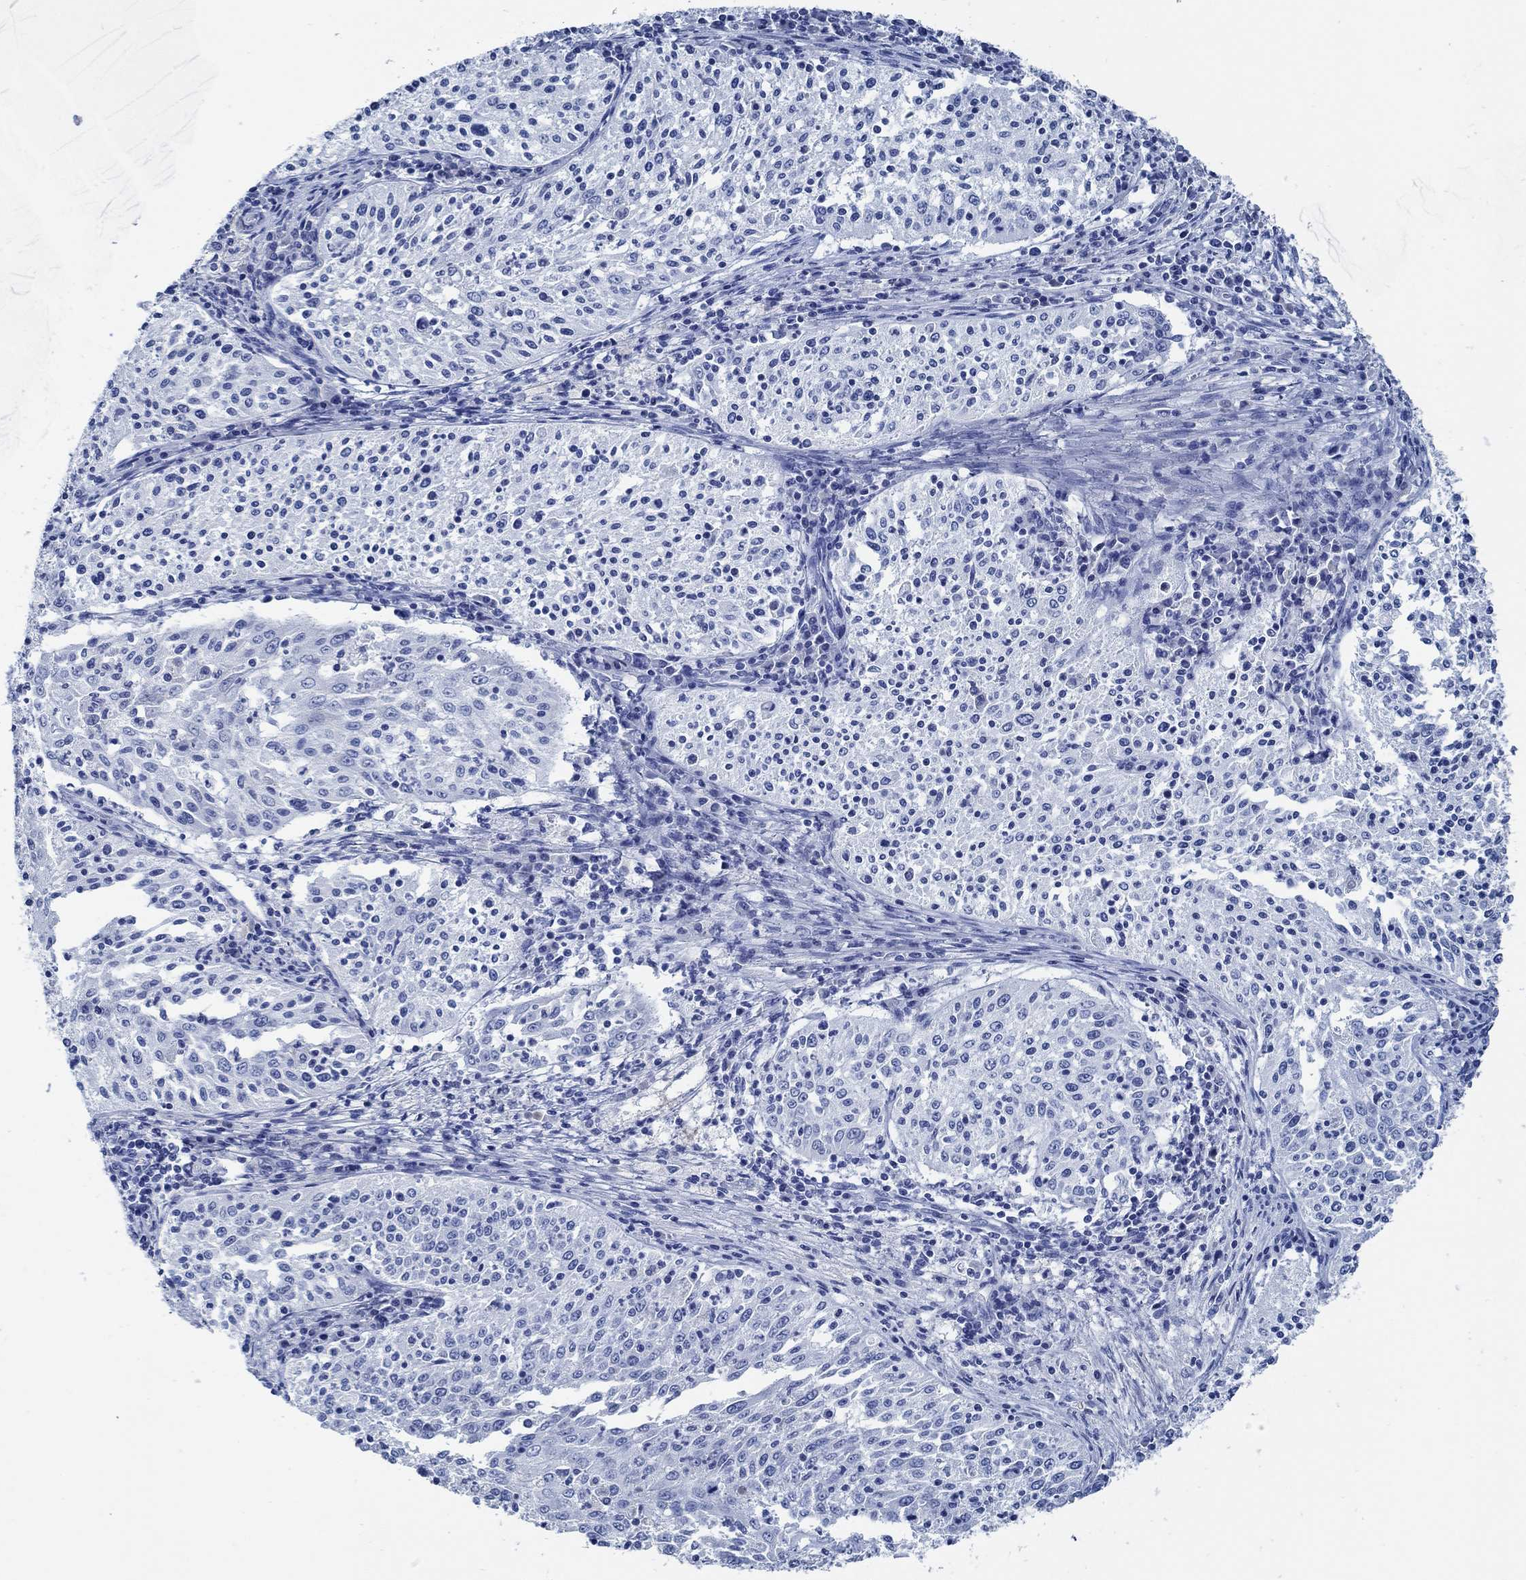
{"staining": {"intensity": "negative", "quantity": "none", "location": "none"}, "tissue": "cervical cancer", "cell_type": "Tumor cells", "image_type": "cancer", "snomed": [{"axis": "morphology", "description": "Squamous cell carcinoma, NOS"}, {"axis": "topography", "description": "Cervix"}], "caption": "This is a photomicrograph of immunohistochemistry staining of cervical squamous cell carcinoma, which shows no staining in tumor cells.", "gene": "SLC45A1", "patient": {"sex": "female", "age": 41}}